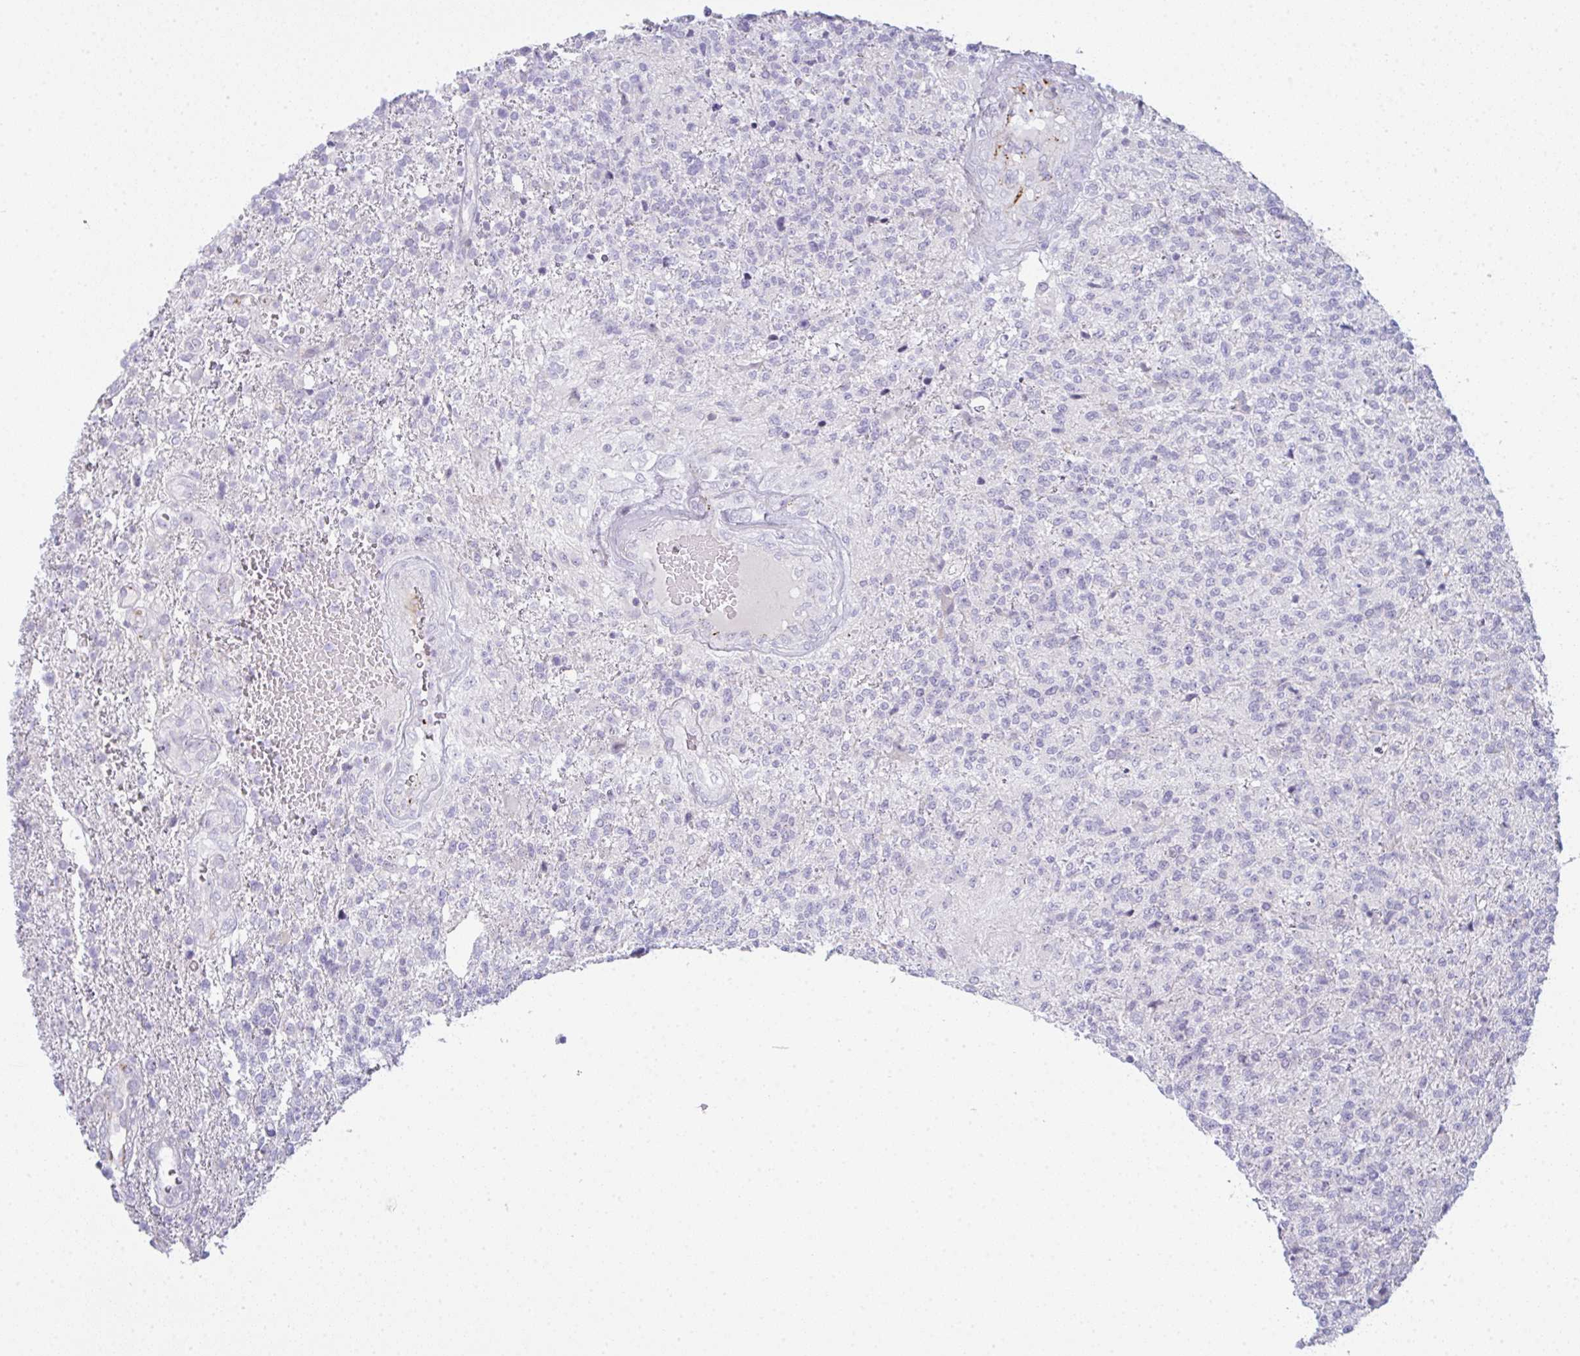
{"staining": {"intensity": "negative", "quantity": "none", "location": "none"}, "tissue": "glioma", "cell_type": "Tumor cells", "image_type": "cancer", "snomed": [{"axis": "morphology", "description": "Glioma, malignant, High grade"}, {"axis": "topography", "description": "Brain"}], "caption": "An image of human glioma is negative for staining in tumor cells.", "gene": "CD80", "patient": {"sex": "male", "age": 56}}